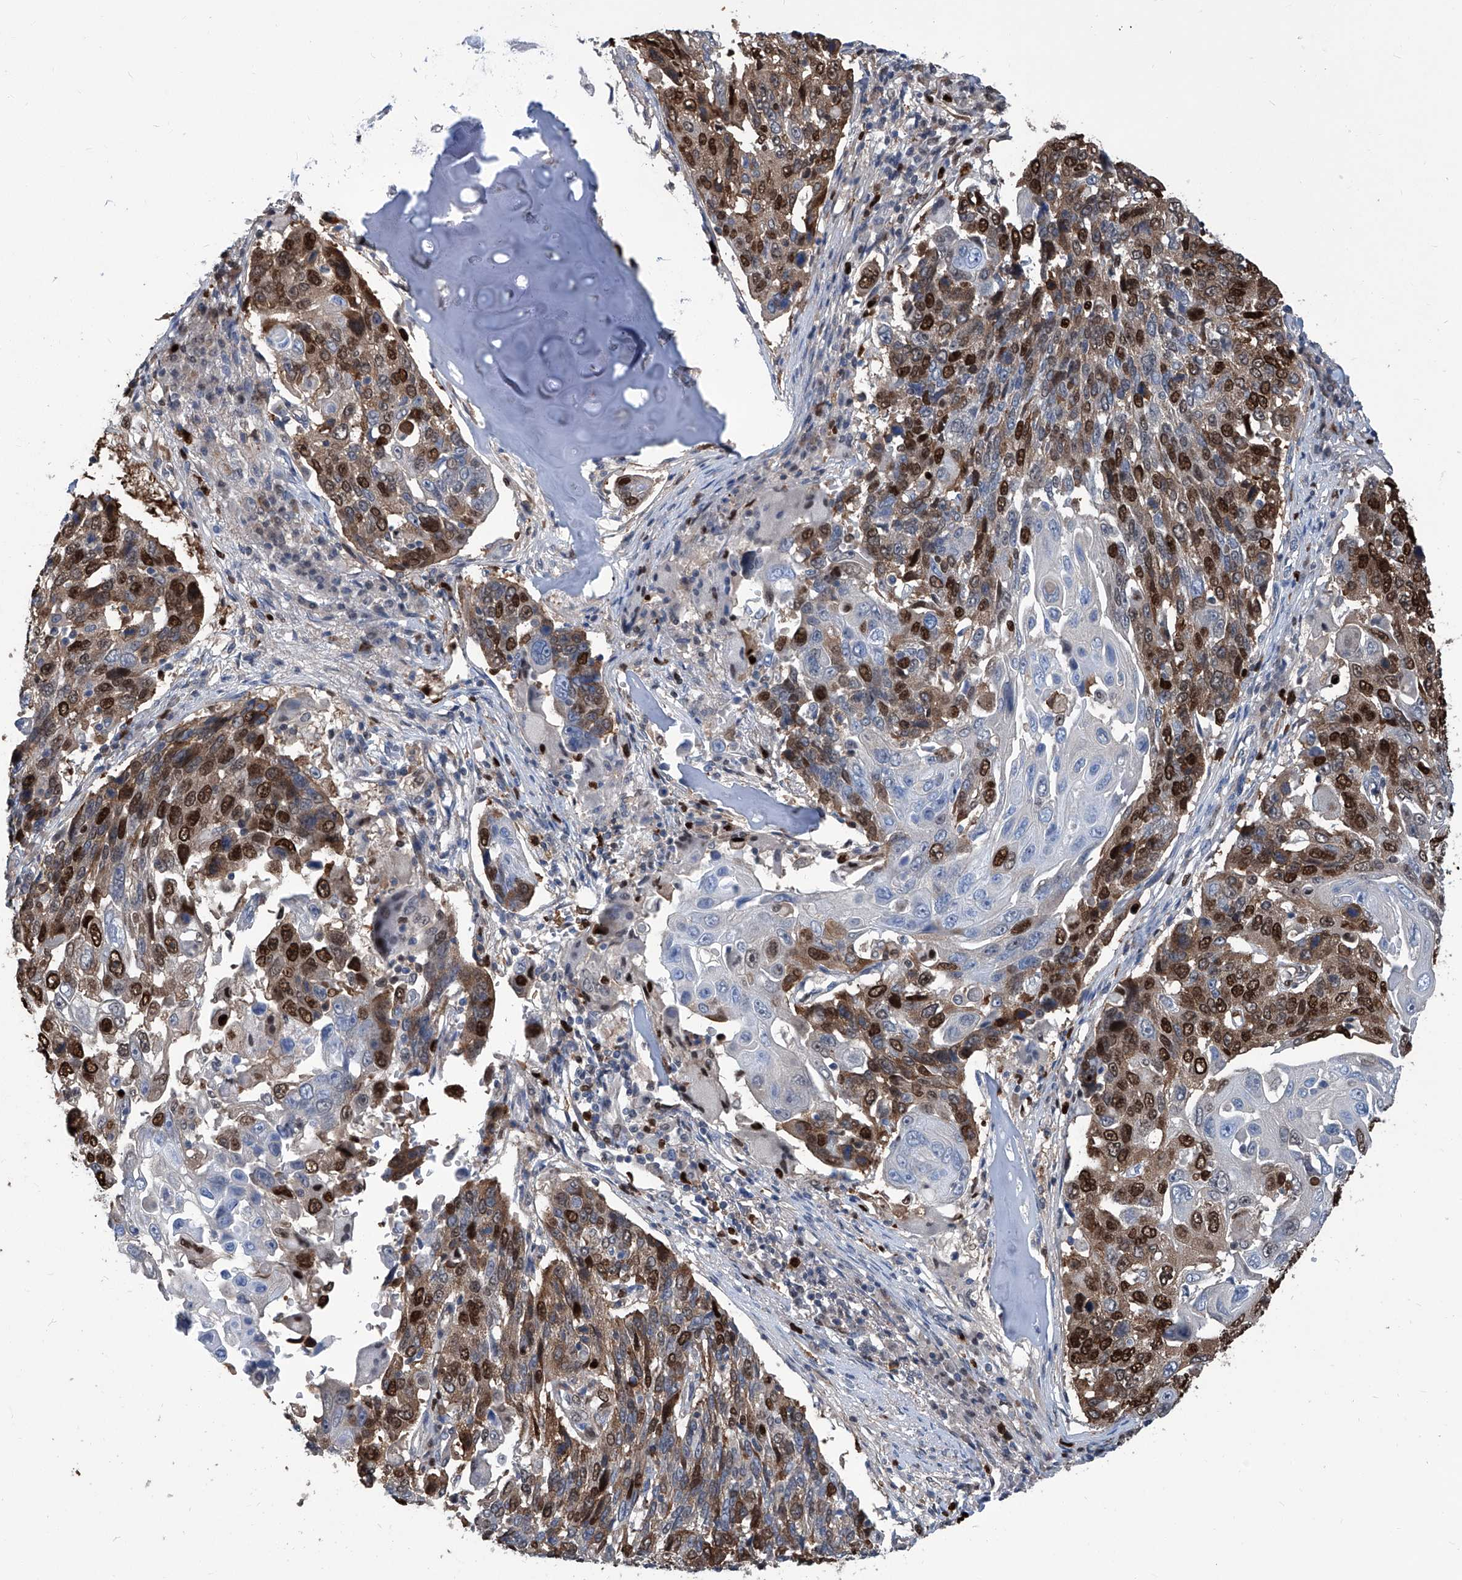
{"staining": {"intensity": "strong", "quantity": "25%-75%", "location": "cytoplasmic/membranous,nuclear"}, "tissue": "lung cancer", "cell_type": "Tumor cells", "image_type": "cancer", "snomed": [{"axis": "morphology", "description": "Squamous cell carcinoma, NOS"}, {"axis": "topography", "description": "Lung"}], "caption": "Brown immunohistochemical staining in squamous cell carcinoma (lung) demonstrates strong cytoplasmic/membranous and nuclear positivity in about 25%-75% of tumor cells. (DAB (3,3'-diaminobenzidine) = brown stain, brightfield microscopy at high magnification).", "gene": "PCNA", "patient": {"sex": "male", "age": 66}}